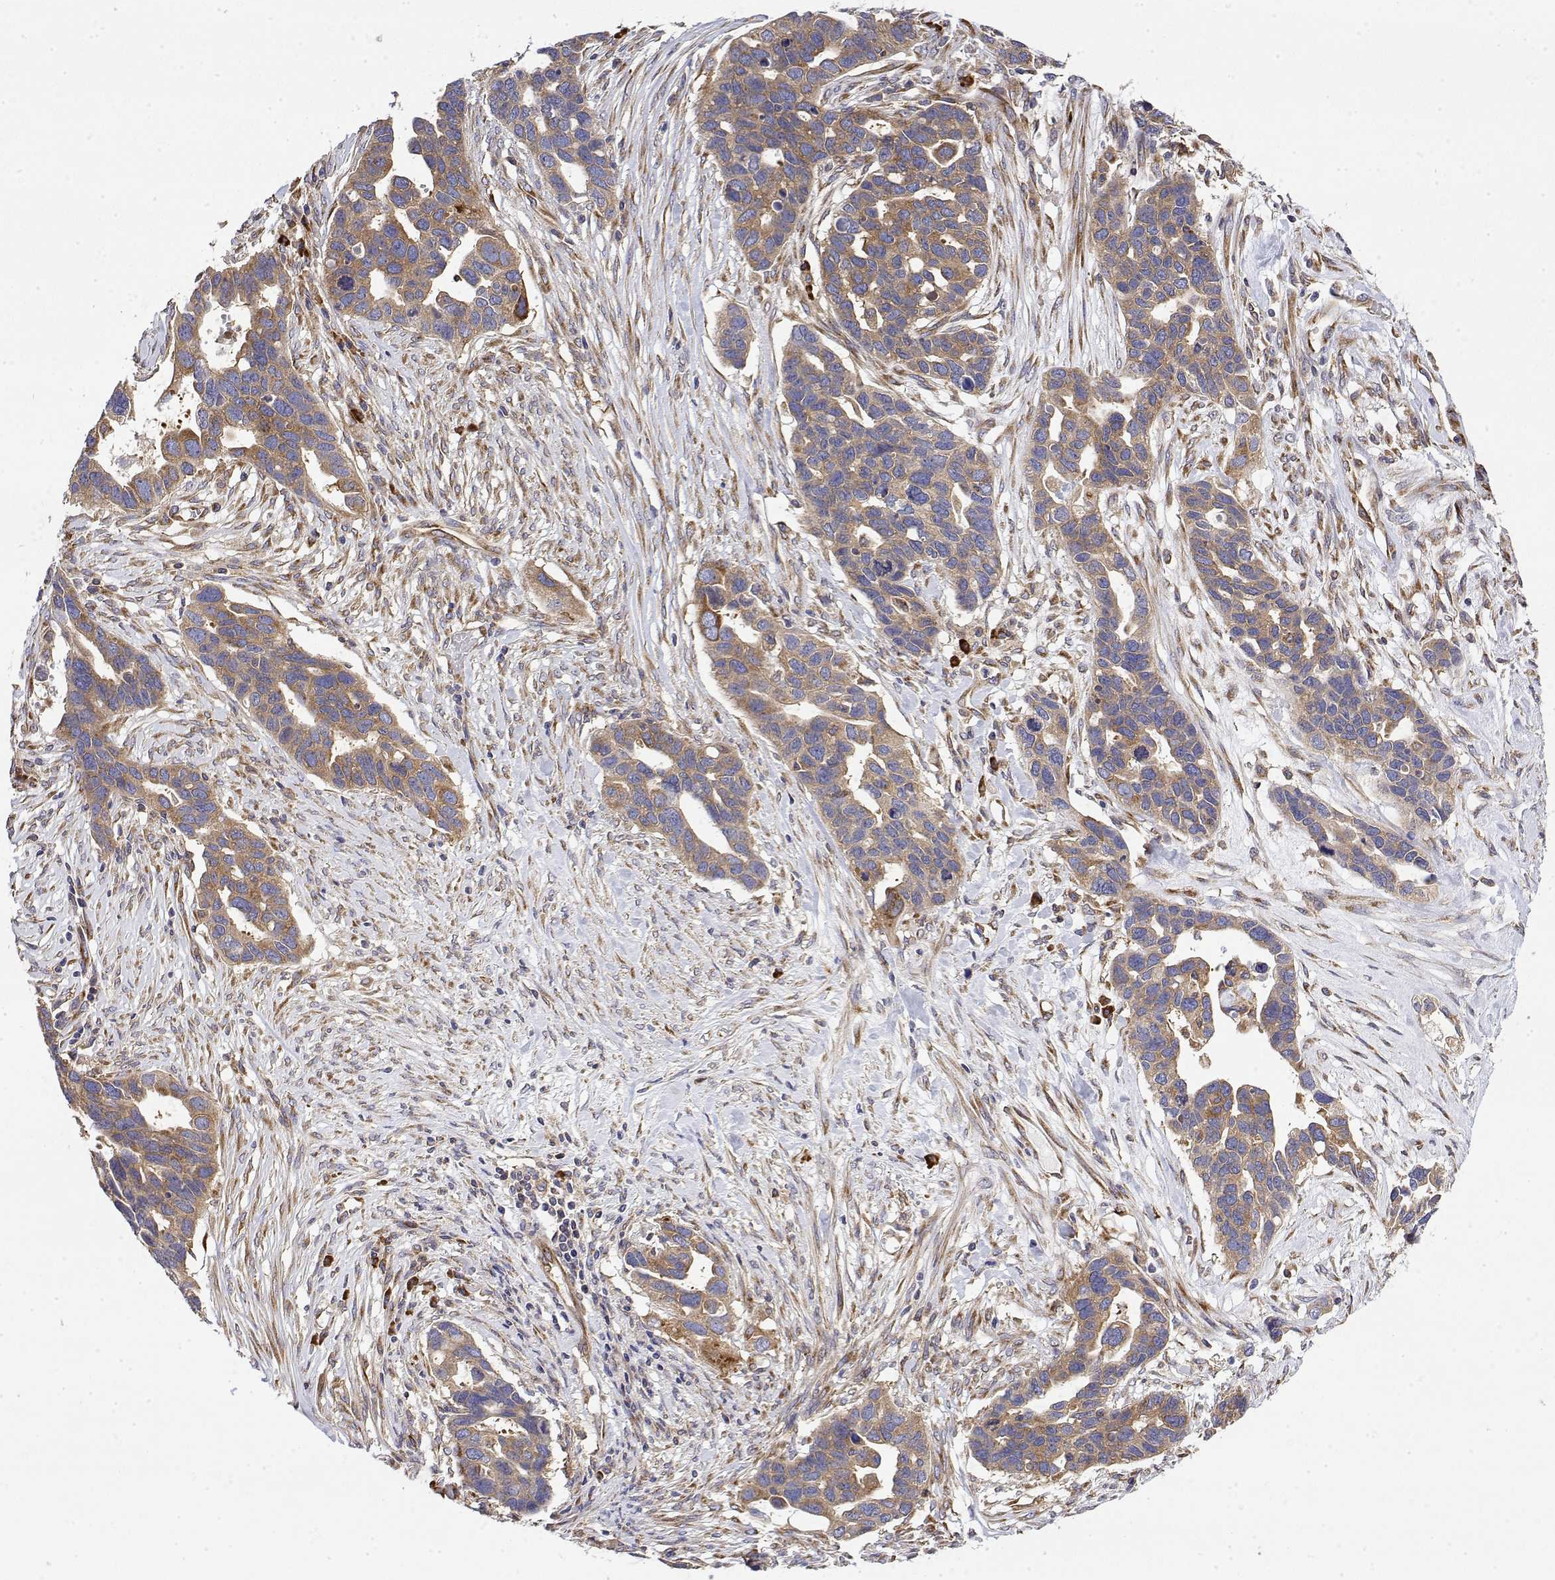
{"staining": {"intensity": "moderate", "quantity": "25%-75%", "location": "cytoplasmic/membranous"}, "tissue": "ovarian cancer", "cell_type": "Tumor cells", "image_type": "cancer", "snomed": [{"axis": "morphology", "description": "Cystadenocarcinoma, serous, NOS"}, {"axis": "topography", "description": "Ovary"}], "caption": "Ovarian cancer (serous cystadenocarcinoma) stained with immunohistochemistry (IHC) shows moderate cytoplasmic/membranous positivity in about 25%-75% of tumor cells.", "gene": "EEF1G", "patient": {"sex": "female", "age": 54}}